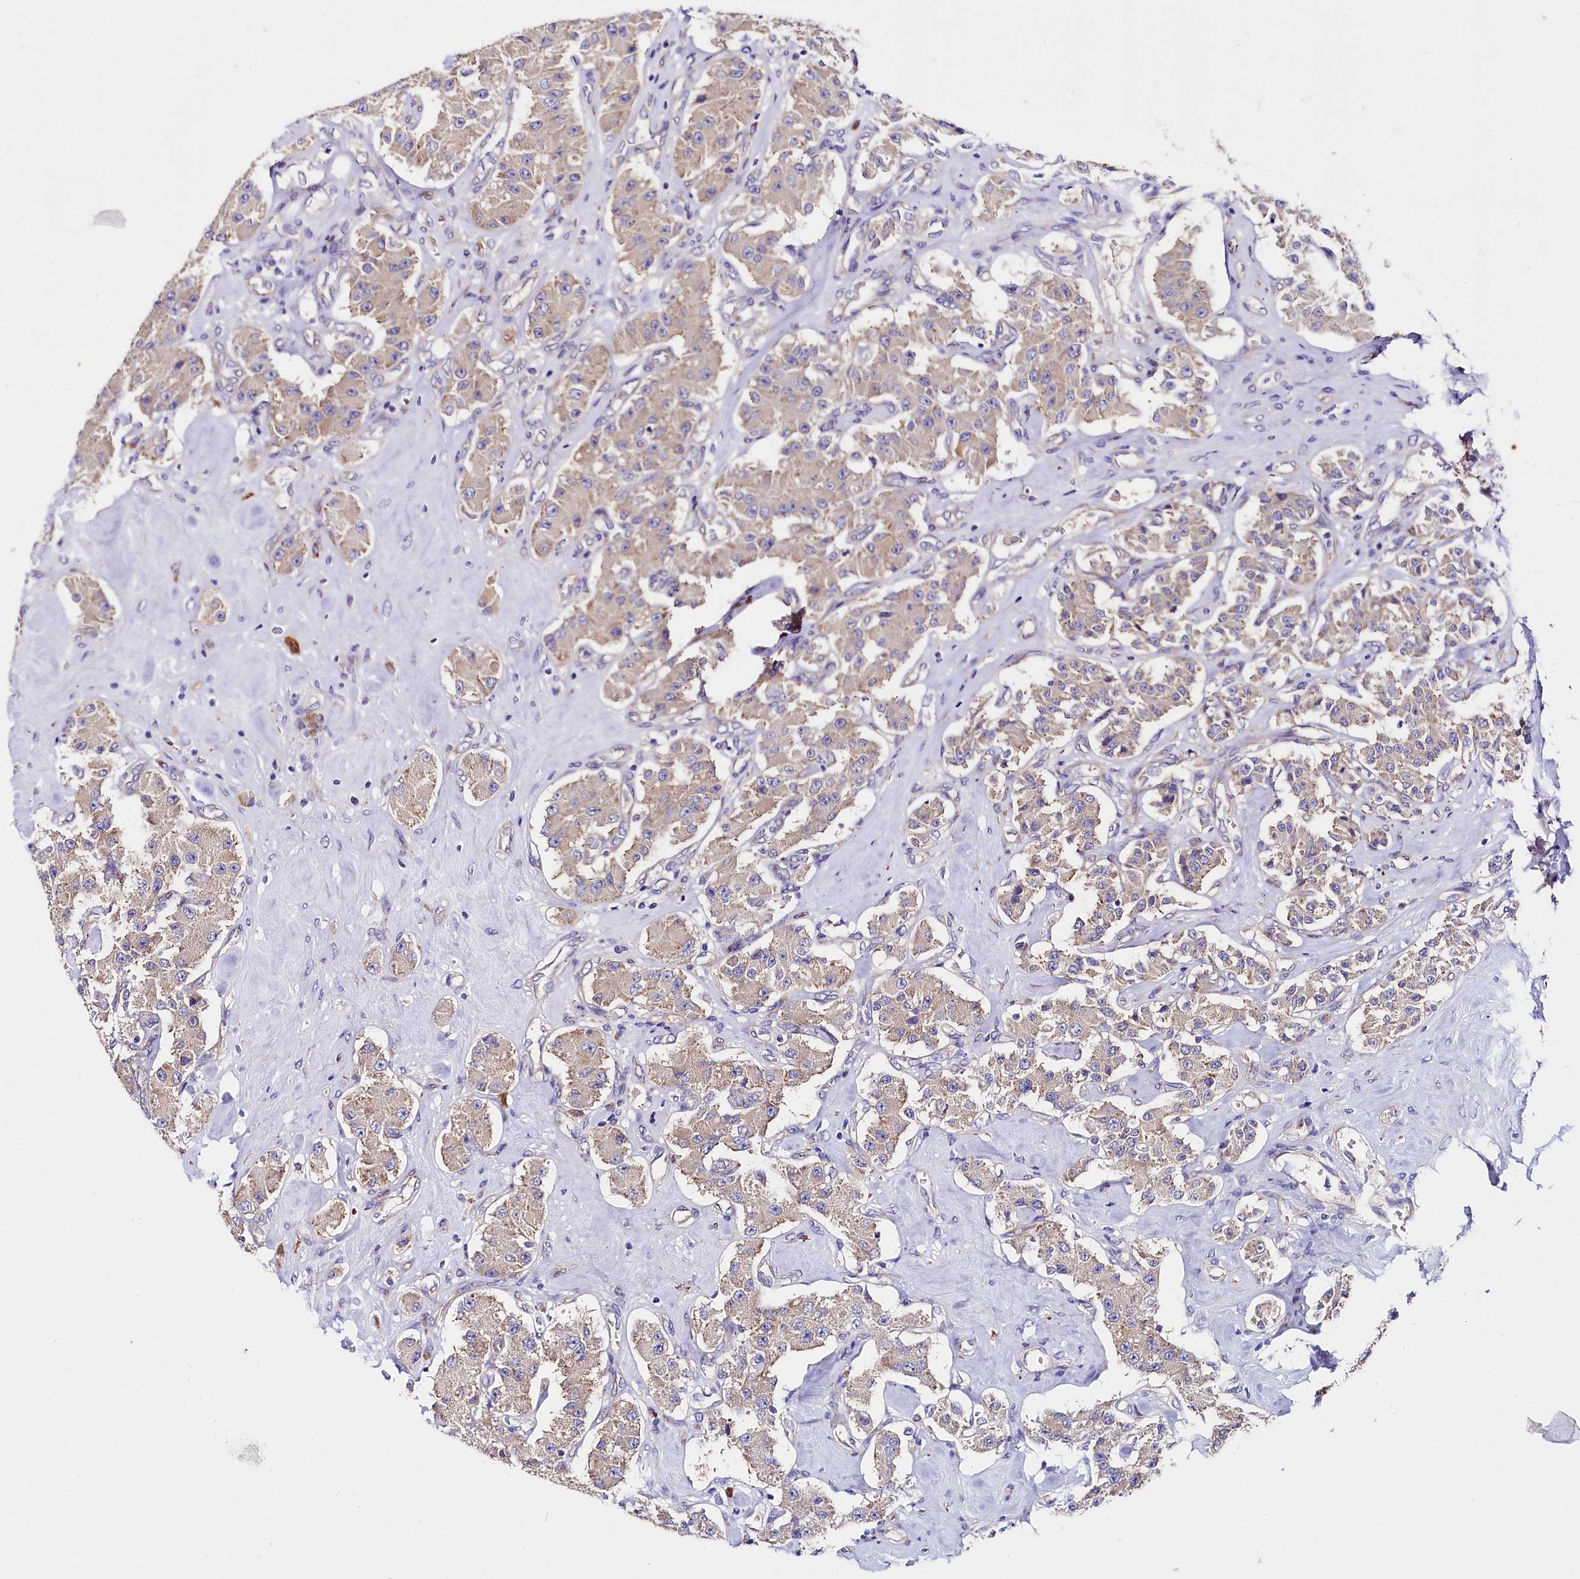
{"staining": {"intensity": "weak", "quantity": ">75%", "location": "cytoplasmic/membranous"}, "tissue": "carcinoid", "cell_type": "Tumor cells", "image_type": "cancer", "snomed": [{"axis": "morphology", "description": "Carcinoid, malignant, NOS"}, {"axis": "topography", "description": "Pancreas"}], "caption": "DAB immunohistochemical staining of human carcinoid exhibits weak cytoplasmic/membranous protein expression in about >75% of tumor cells.", "gene": "QARS1", "patient": {"sex": "male", "age": 41}}